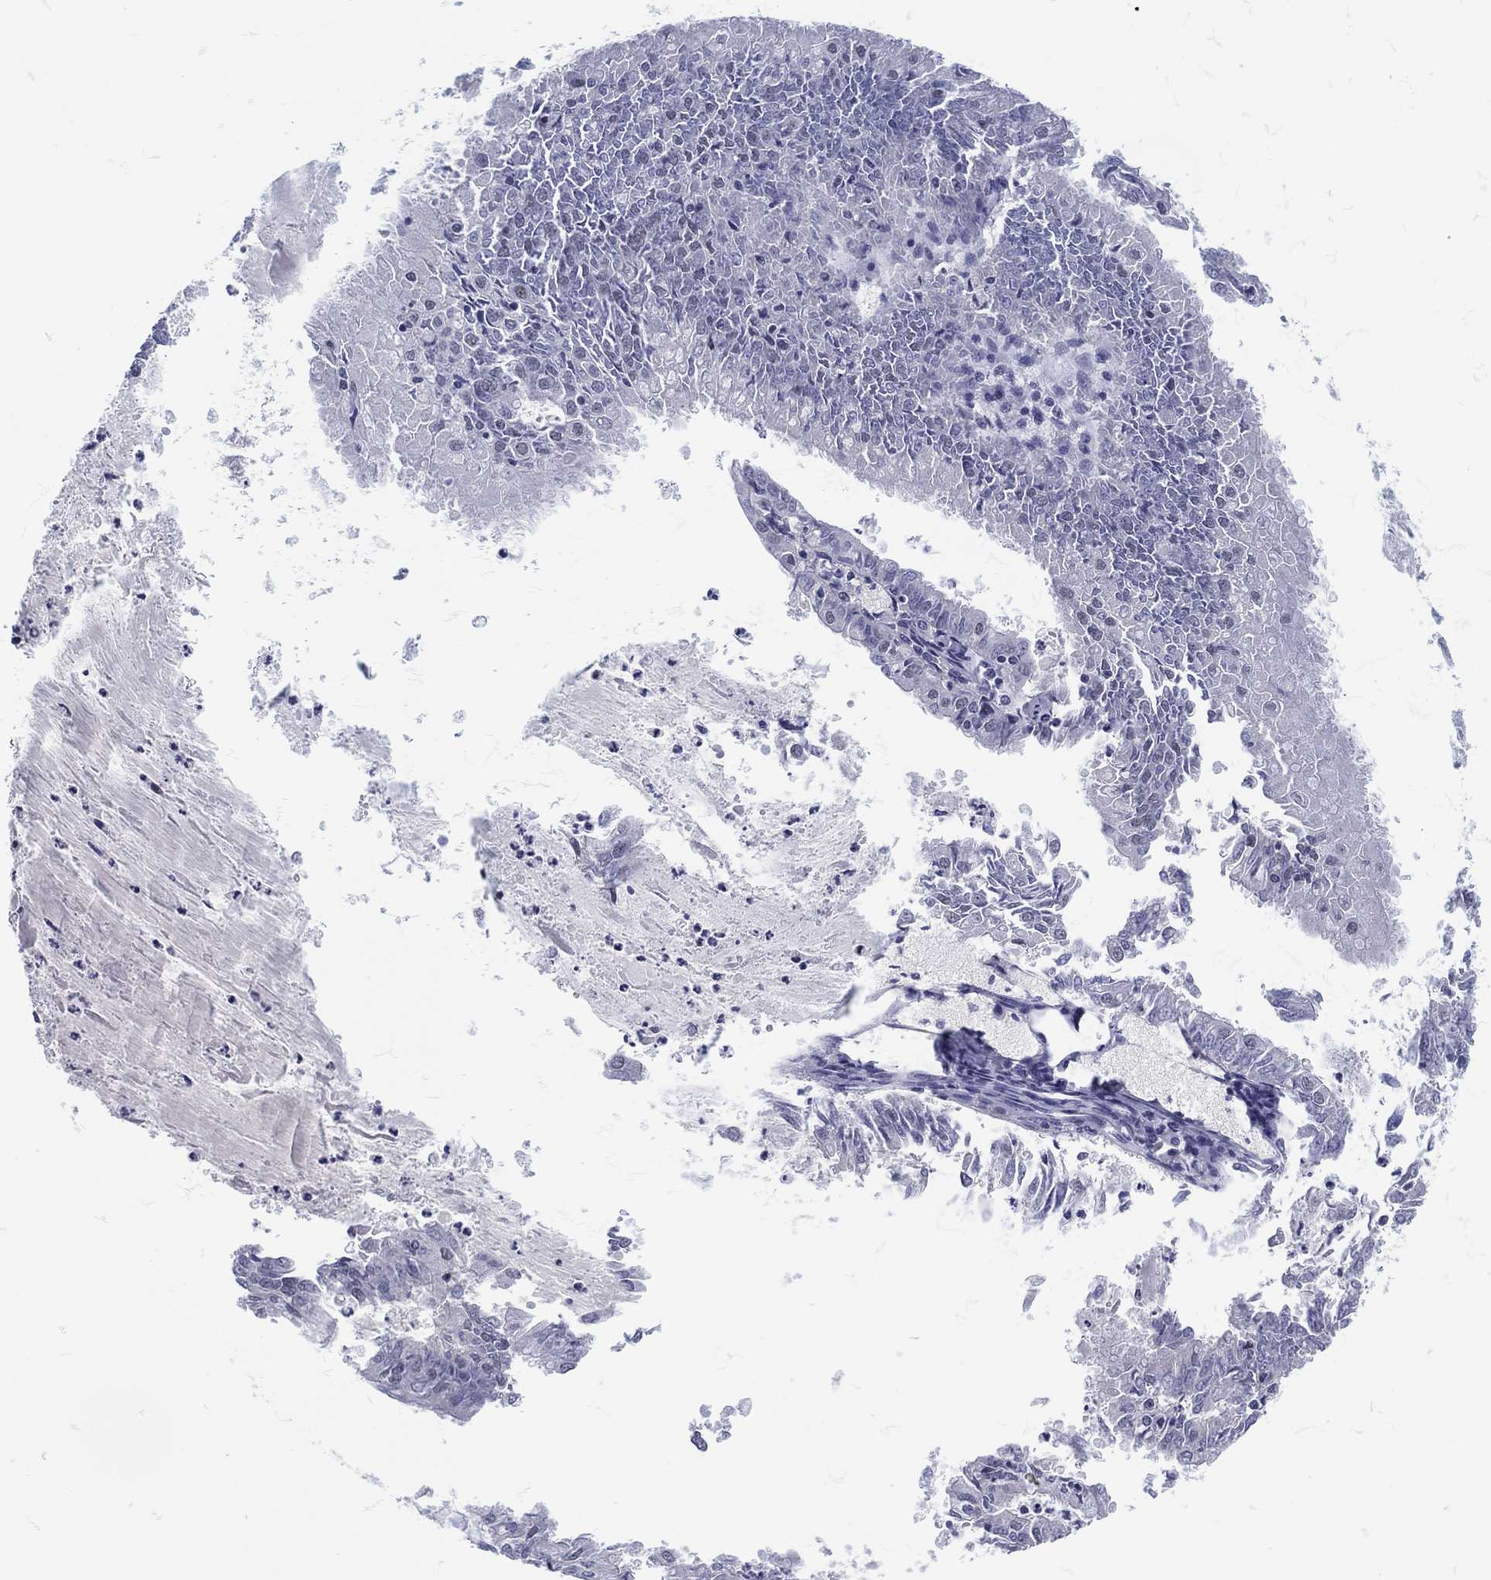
{"staining": {"intensity": "negative", "quantity": "none", "location": "none"}, "tissue": "endometrial cancer", "cell_type": "Tumor cells", "image_type": "cancer", "snomed": [{"axis": "morphology", "description": "Adenocarcinoma, NOS"}, {"axis": "topography", "description": "Endometrium"}], "caption": "This histopathology image is of endometrial cancer stained with immunohistochemistry to label a protein in brown with the nuclei are counter-stained blue. There is no staining in tumor cells.", "gene": "MAPK8IP1", "patient": {"sex": "female", "age": 57}}